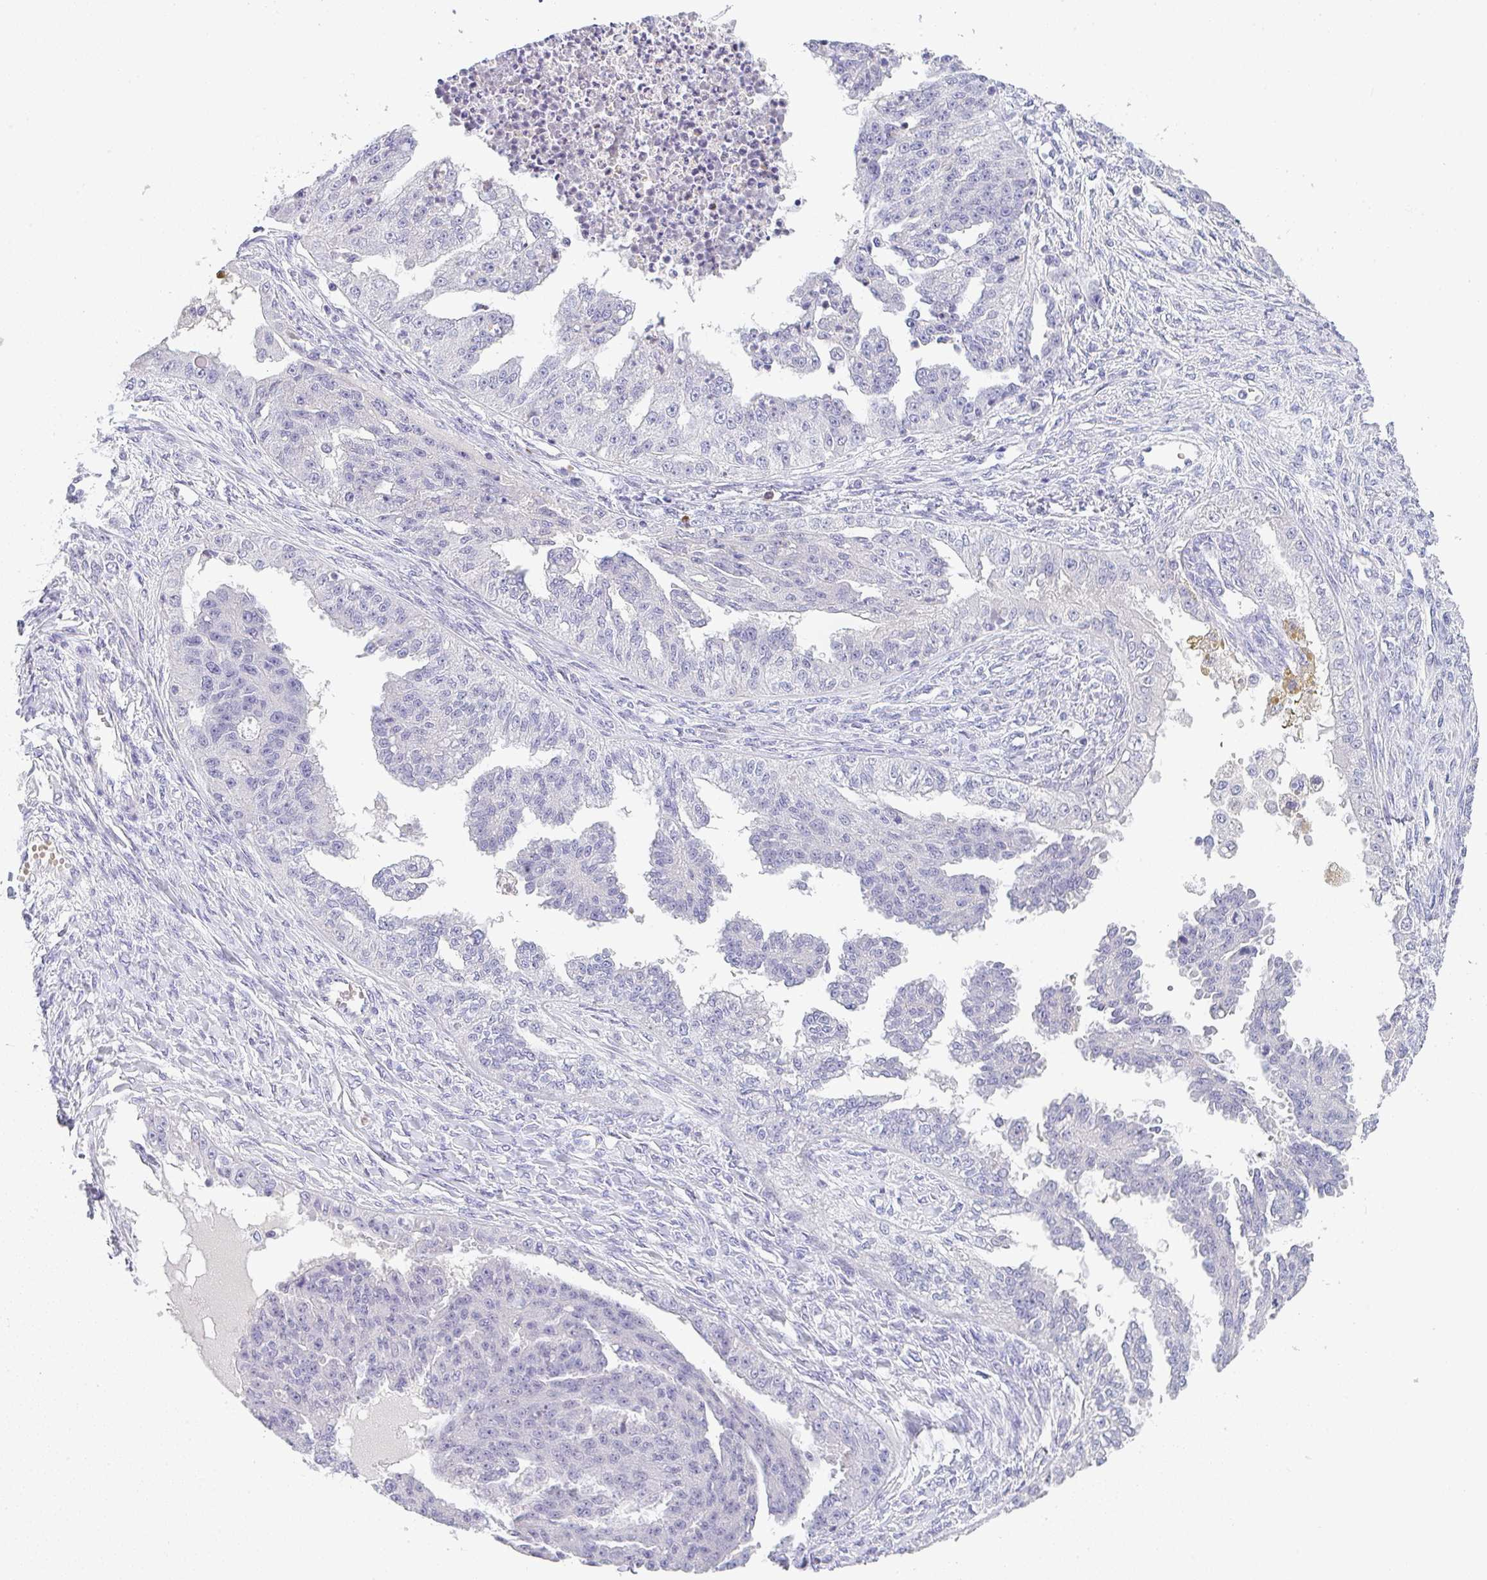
{"staining": {"intensity": "negative", "quantity": "none", "location": "none"}, "tissue": "ovarian cancer", "cell_type": "Tumor cells", "image_type": "cancer", "snomed": [{"axis": "morphology", "description": "Cystadenocarcinoma, serous, NOS"}, {"axis": "topography", "description": "Ovary"}], "caption": "Ovarian serous cystadenocarcinoma was stained to show a protein in brown. There is no significant positivity in tumor cells.", "gene": "CACNA1S", "patient": {"sex": "female", "age": 58}}